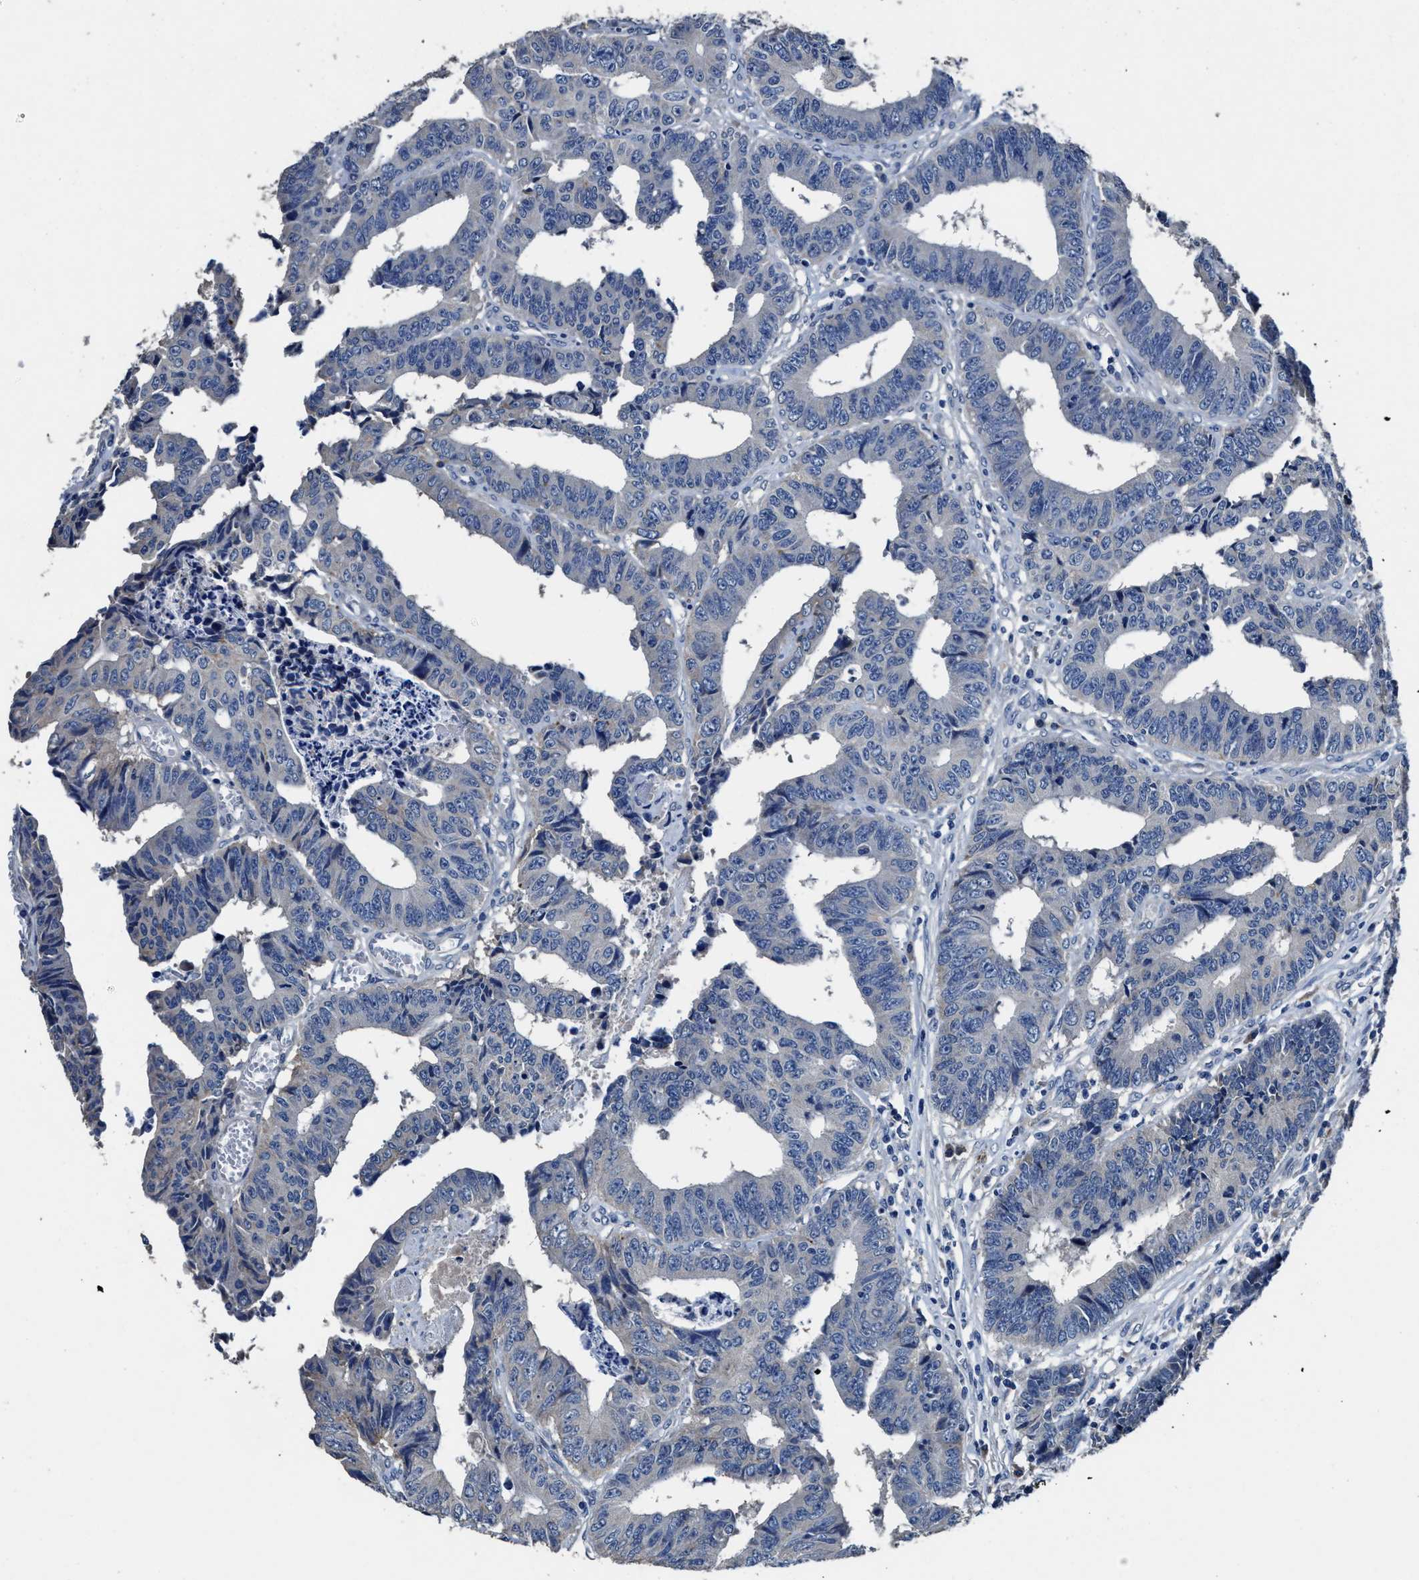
{"staining": {"intensity": "negative", "quantity": "none", "location": "none"}, "tissue": "colorectal cancer", "cell_type": "Tumor cells", "image_type": "cancer", "snomed": [{"axis": "morphology", "description": "Adenocarcinoma, NOS"}, {"axis": "topography", "description": "Rectum"}], "caption": "High power microscopy histopathology image of an immunohistochemistry image of colorectal cancer (adenocarcinoma), revealing no significant expression in tumor cells. The staining is performed using DAB brown chromogen with nuclei counter-stained in using hematoxylin.", "gene": "UBR4", "patient": {"sex": "male", "age": 84}}